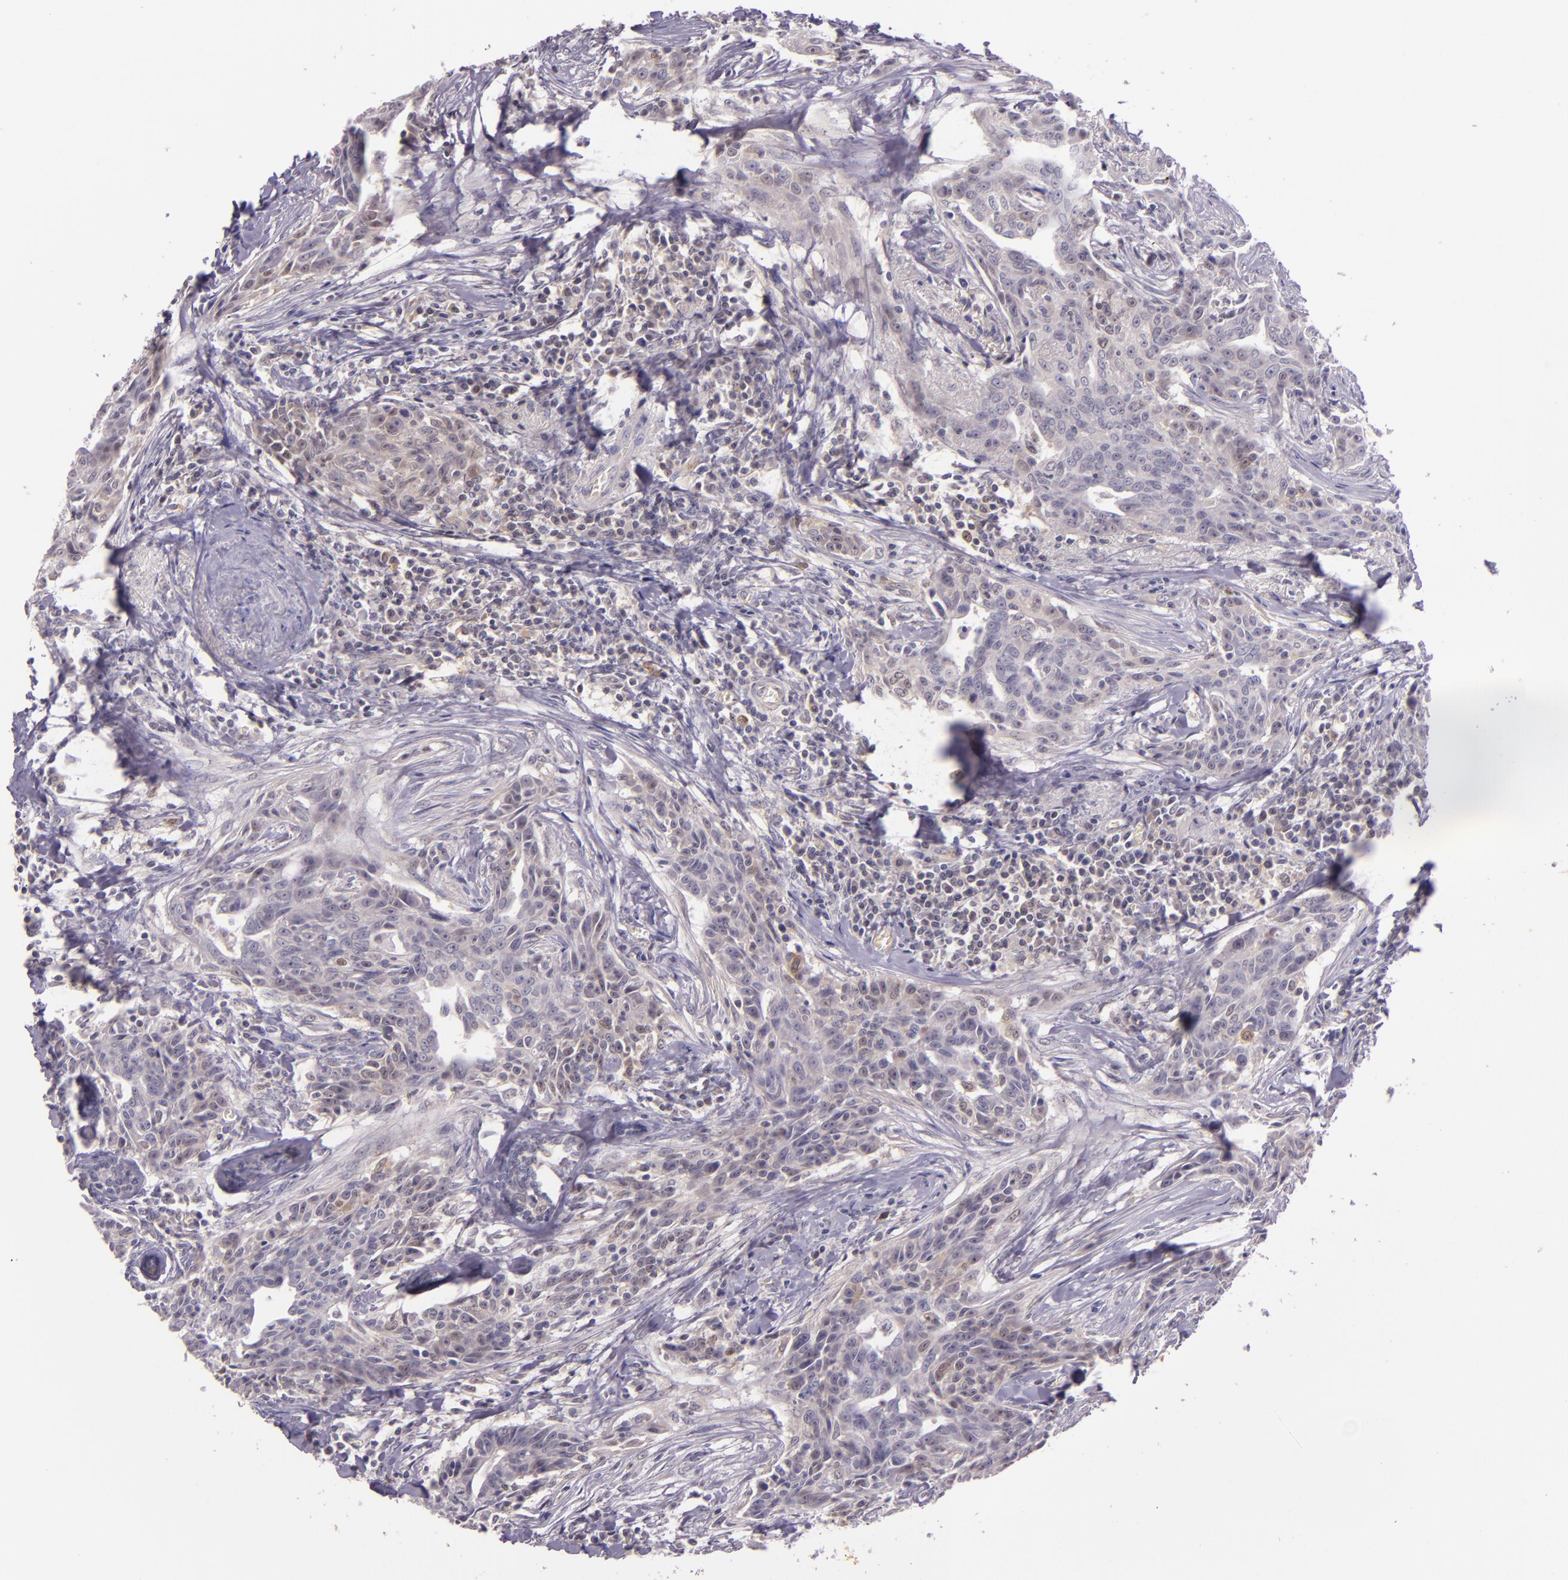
{"staining": {"intensity": "weak", "quantity": "25%-75%", "location": "cytoplasmic/membranous,nuclear"}, "tissue": "breast cancer", "cell_type": "Tumor cells", "image_type": "cancer", "snomed": [{"axis": "morphology", "description": "Duct carcinoma"}, {"axis": "topography", "description": "Breast"}], "caption": "Immunohistochemistry photomicrograph of neoplastic tissue: human breast cancer stained using IHC exhibits low levels of weak protein expression localized specifically in the cytoplasmic/membranous and nuclear of tumor cells, appearing as a cytoplasmic/membranous and nuclear brown color.", "gene": "HSPA8", "patient": {"sex": "female", "age": 50}}